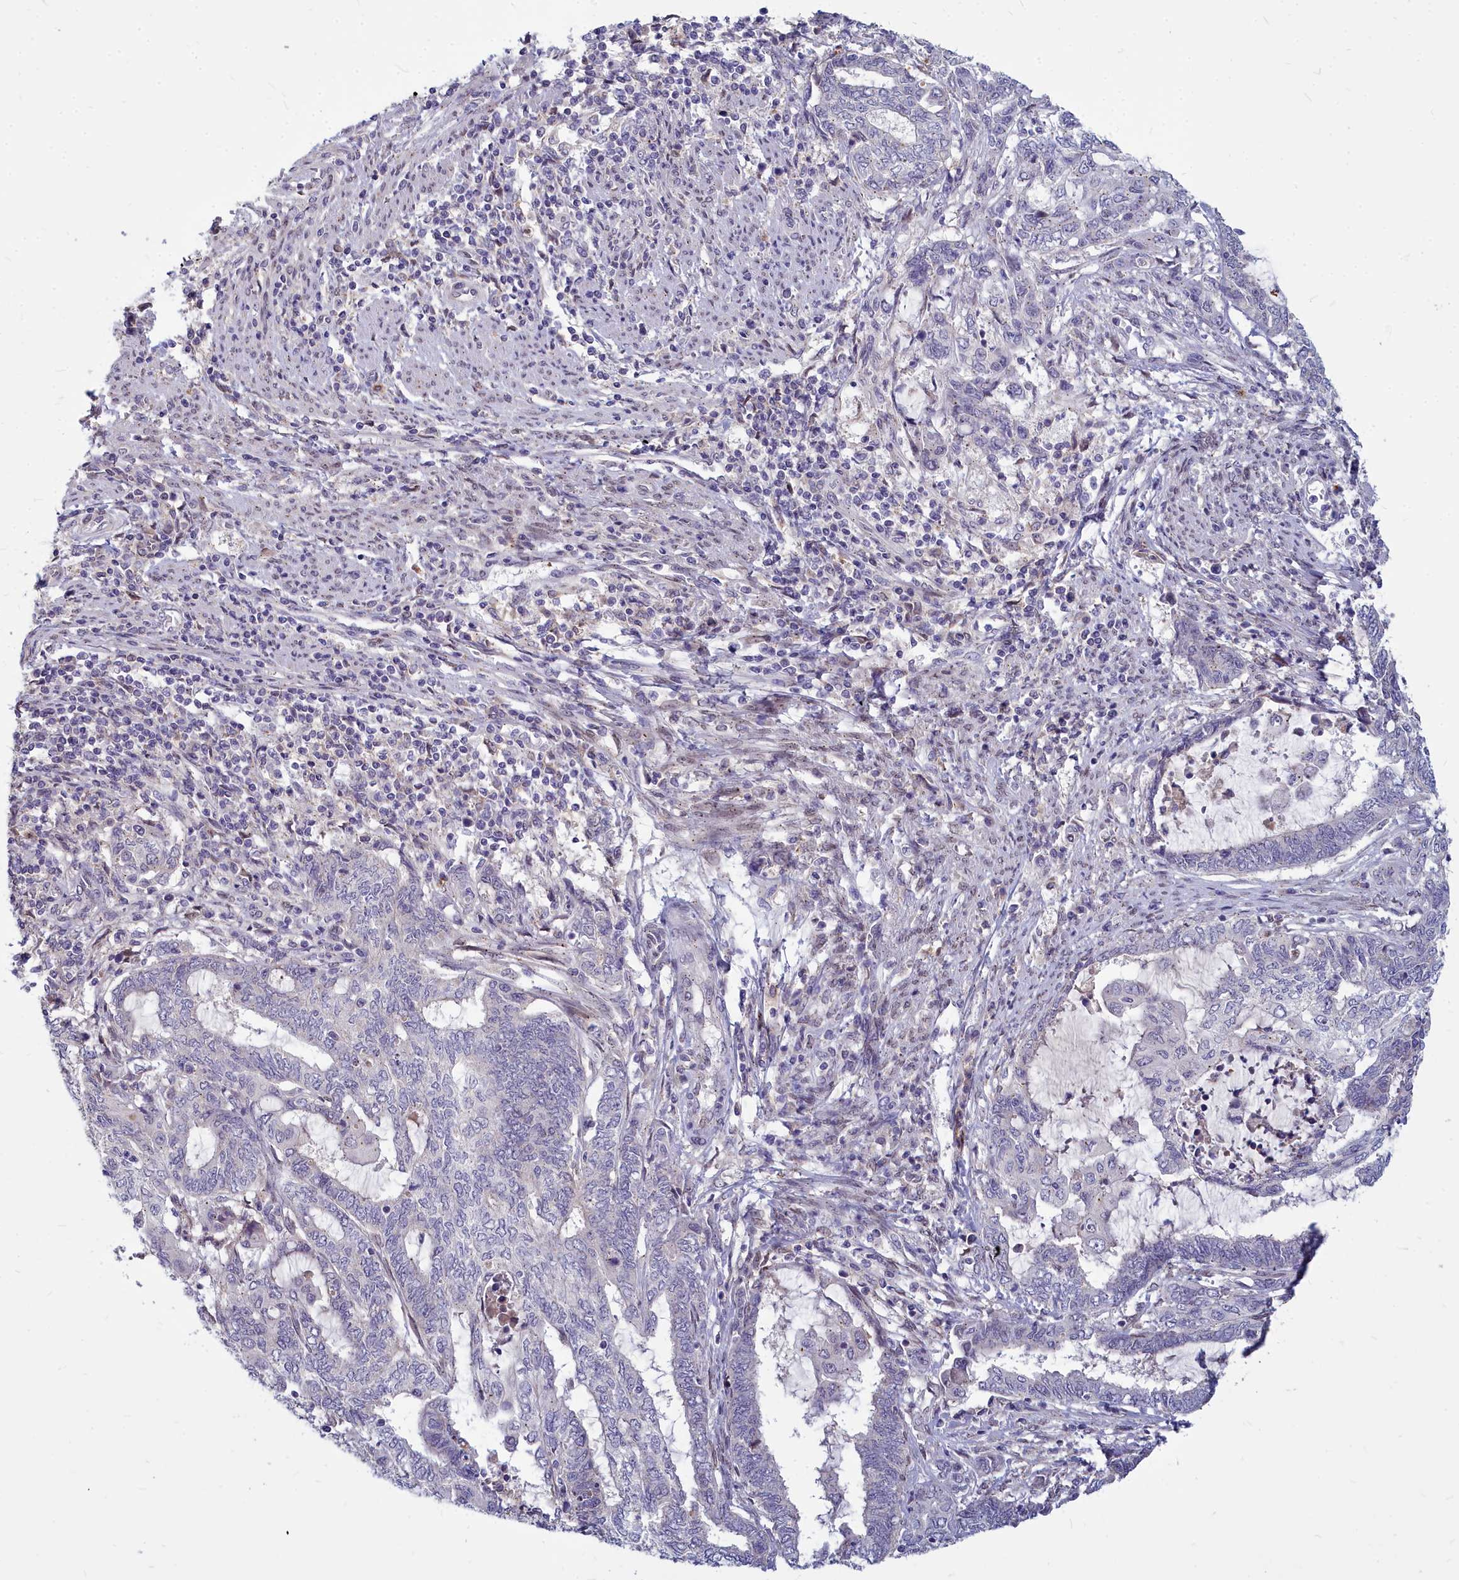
{"staining": {"intensity": "negative", "quantity": "none", "location": "none"}, "tissue": "endometrial cancer", "cell_type": "Tumor cells", "image_type": "cancer", "snomed": [{"axis": "morphology", "description": "Adenocarcinoma, NOS"}, {"axis": "topography", "description": "Uterus"}, {"axis": "topography", "description": "Endometrium"}], "caption": "IHC photomicrograph of human adenocarcinoma (endometrial) stained for a protein (brown), which reveals no expression in tumor cells.", "gene": "NOXA1", "patient": {"sex": "female", "age": 70}}